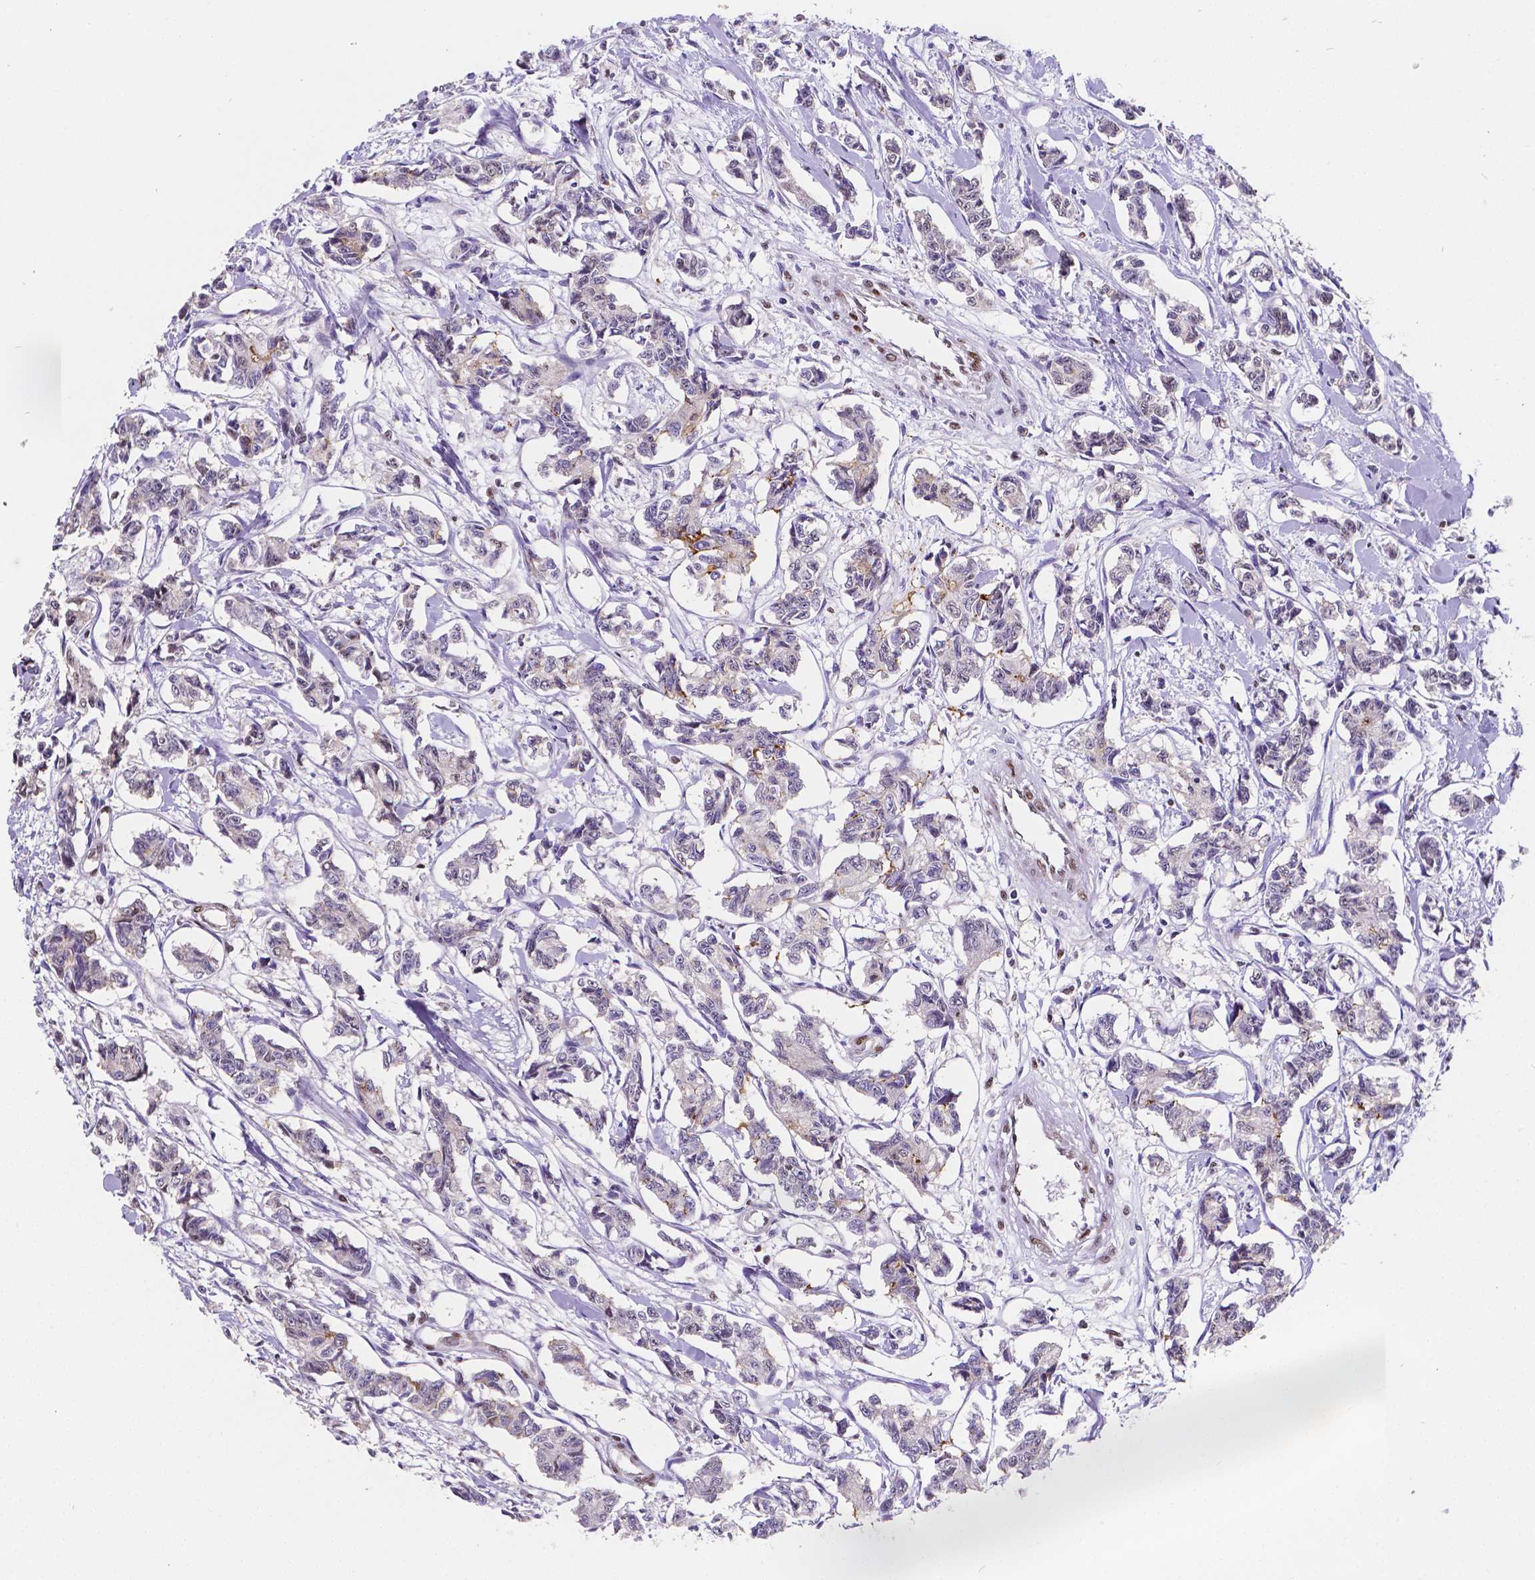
{"staining": {"intensity": "negative", "quantity": "none", "location": "none"}, "tissue": "carcinoid", "cell_type": "Tumor cells", "image_type": "cancer", "snomed": [{"axis": "morphology", "description": "Carcinoid, malignant, NOS"}, {"axis": "topography", "description": "Kidney"}], "caption": "A high-resolution micrograph shows immunohistochemistry staining of carcinoid, which reveals no significant expression in tumor cells.", "gene": "MEF2C", "patient": {"sex": "female", "age": 41}}